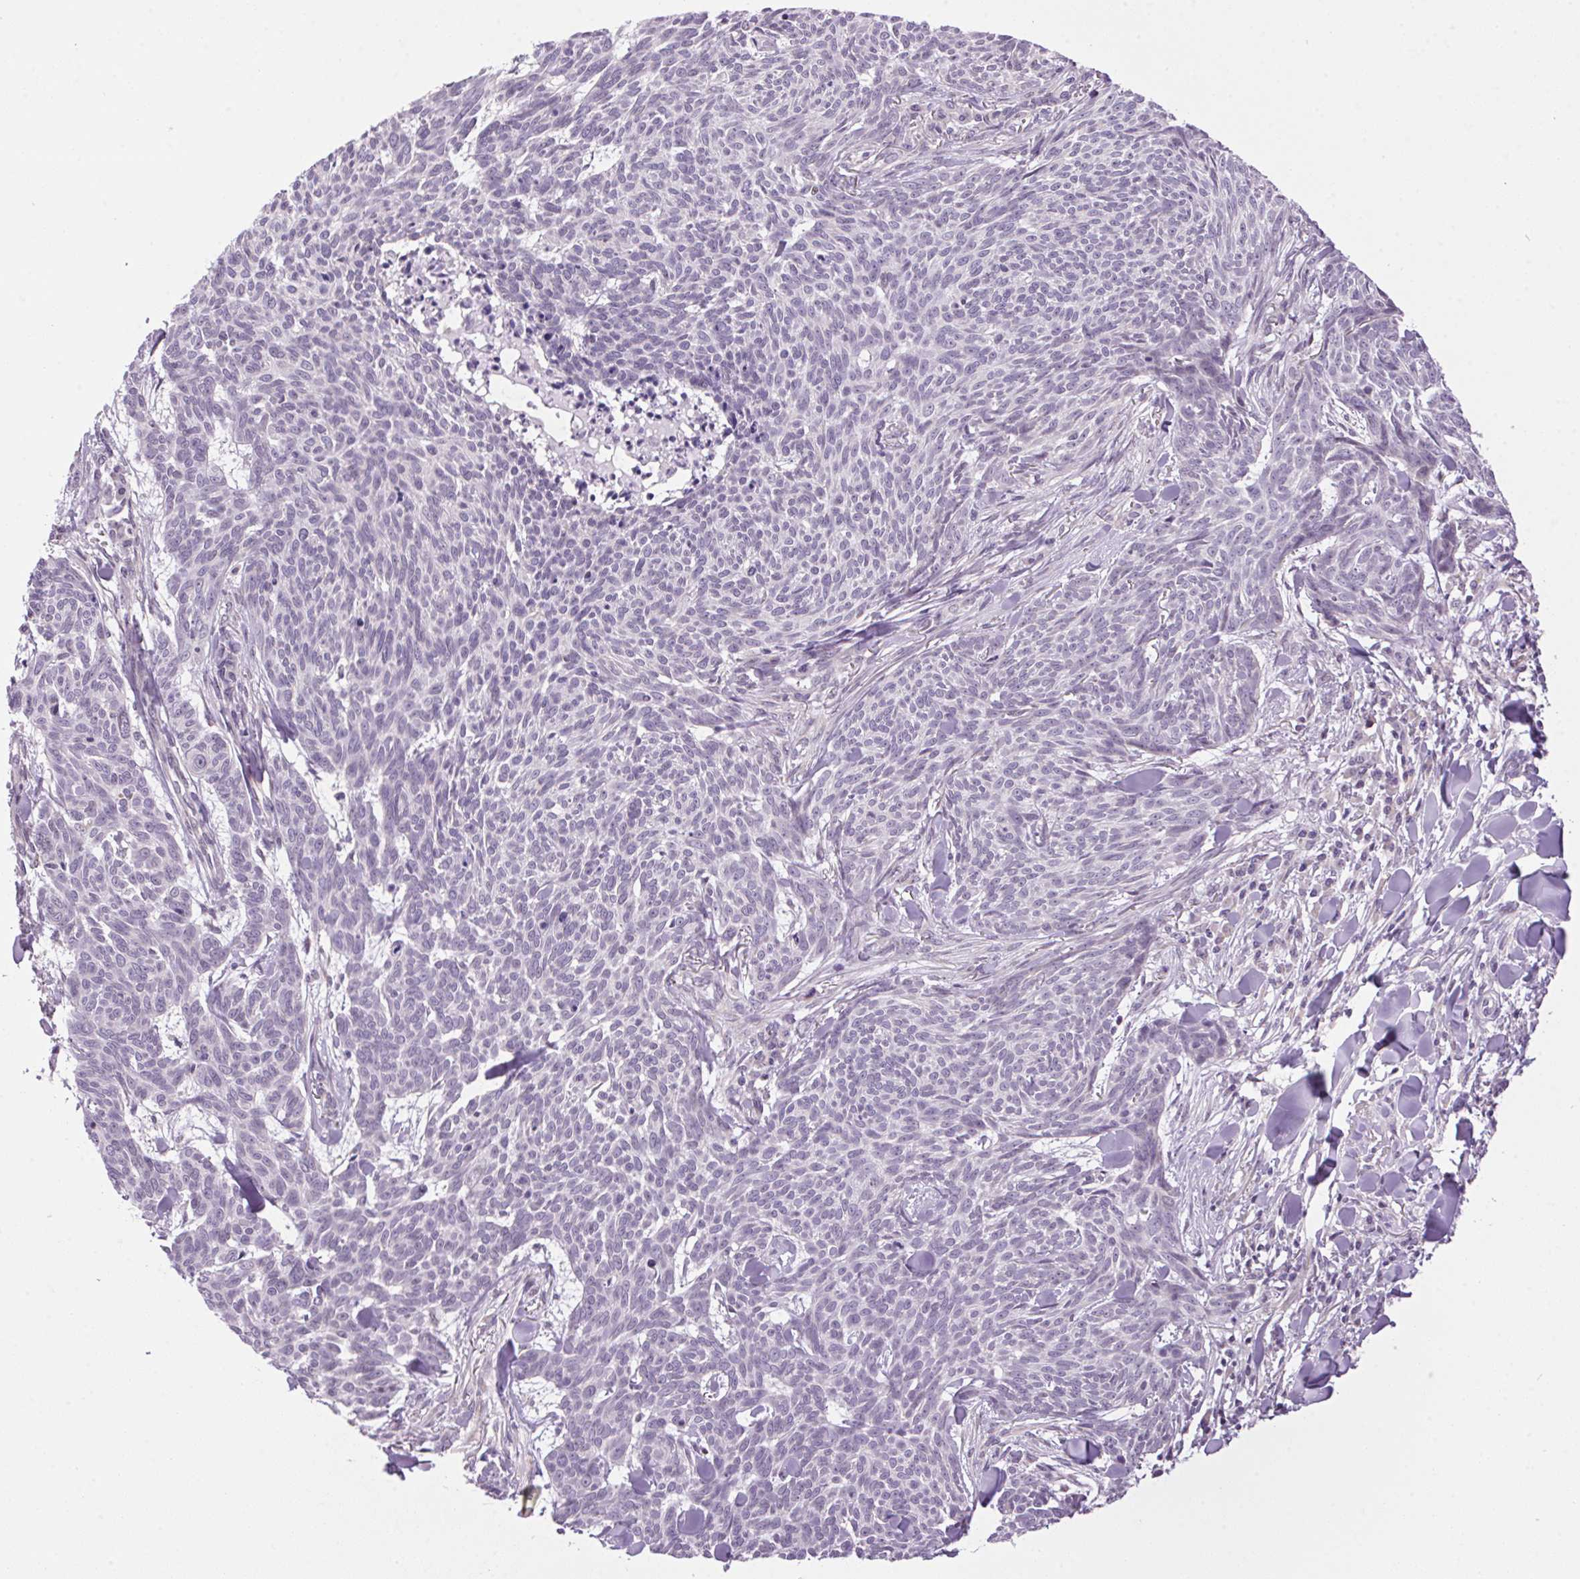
{"staining": {"intensity": "negative", "quantity": "none", "location": "none"}, "tissue": "skin cancer", "cell_type": "Tumor cells", "image_type": "cancer", "snomed": [{"axis": "morphology", "description": "Basal cell carcinoma"}, {"axis": "topography", "description": "Skin"}], "caption": "A histopathology image of basal cell carcinoma (skin) stained for a protein exhibits no brown staining in tumor cells.", "gene": "SMIM13", "patient": {"sex": "female", "age": 93}}